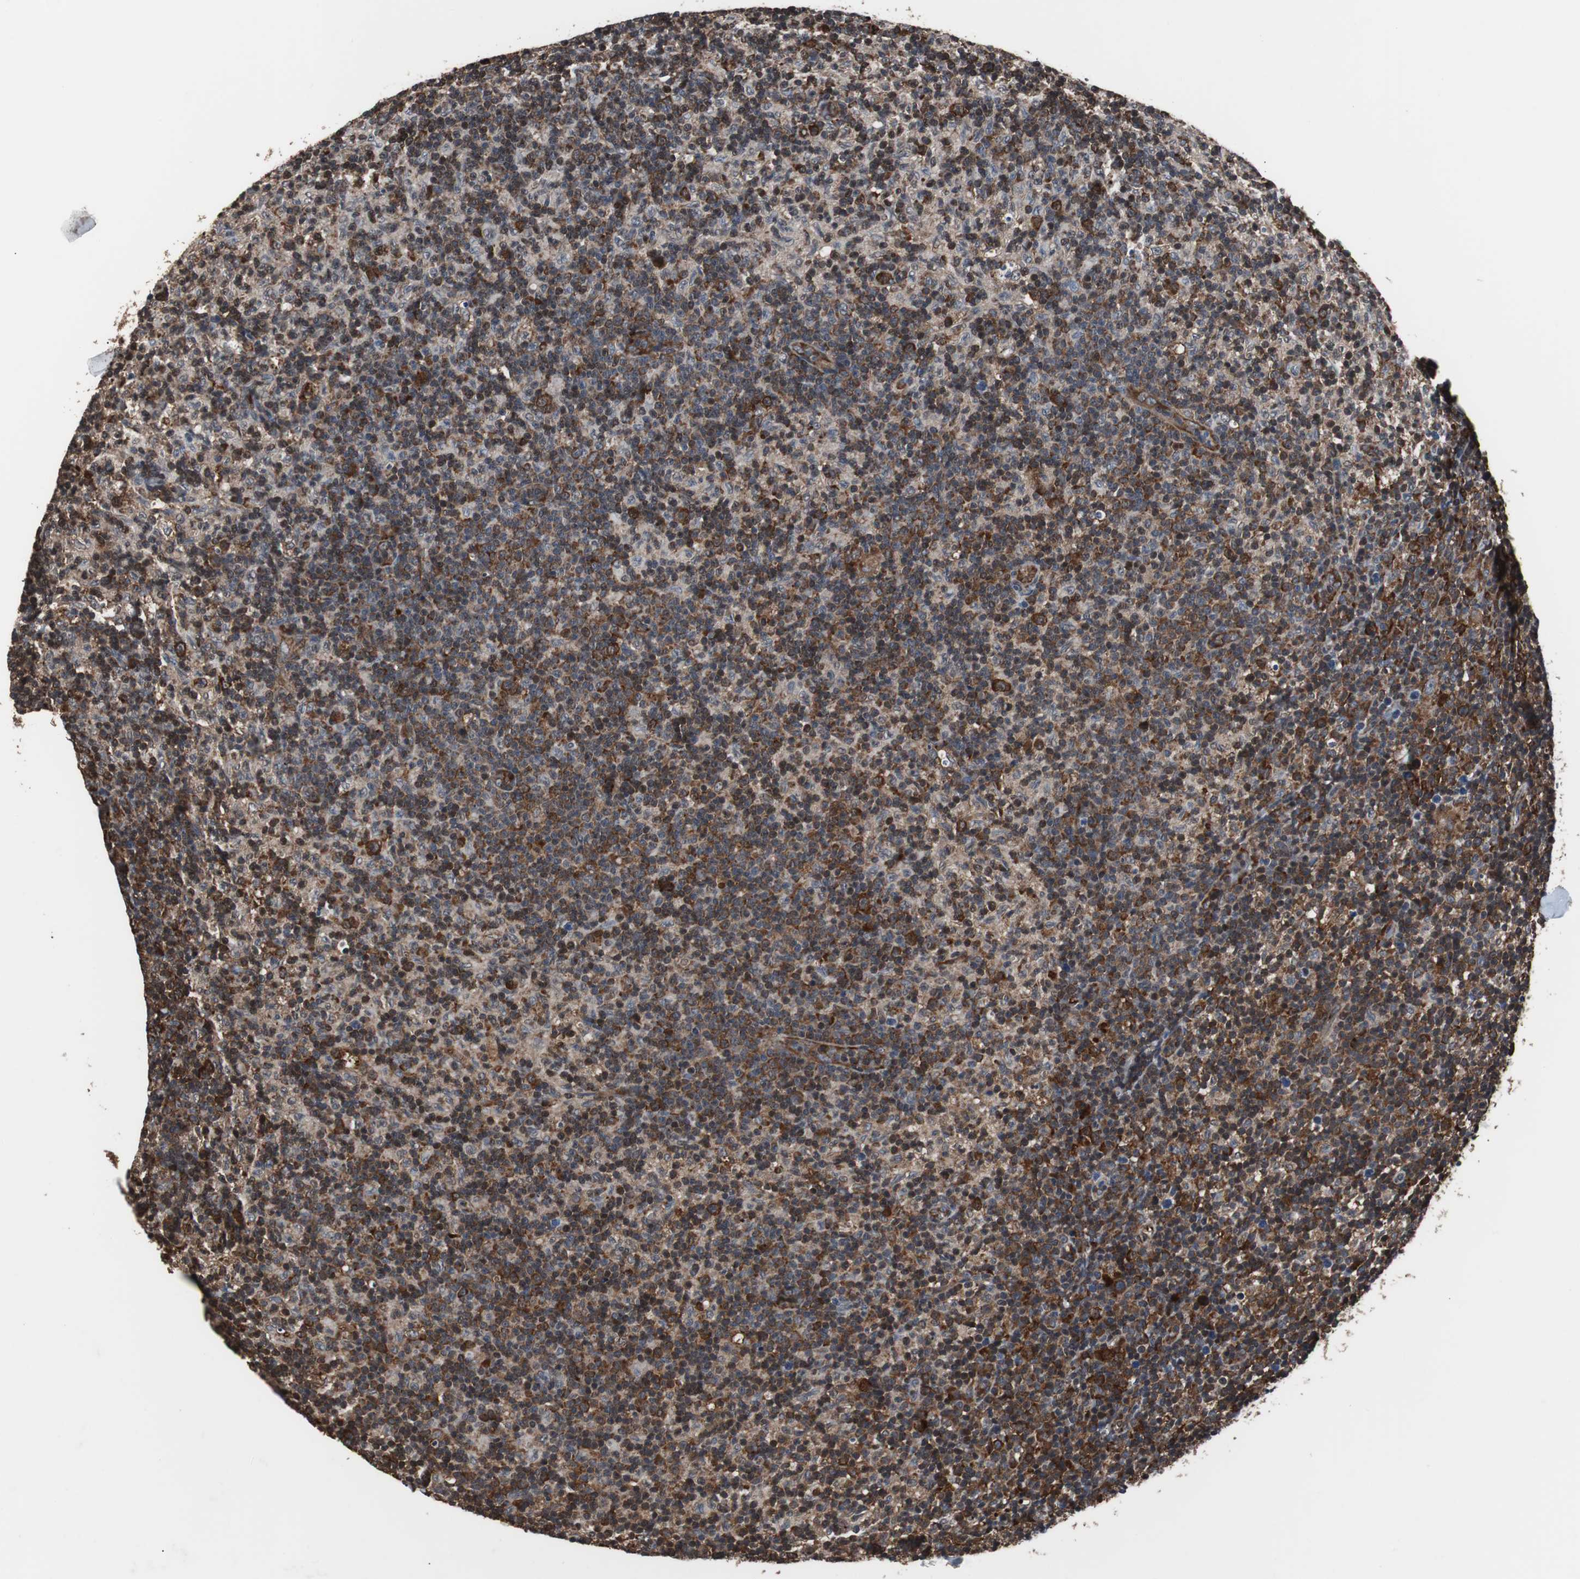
{"staining": {"intensity": "strong", "quantity": ">75%", "location": "cytoplasmic/membranous"}, "tissue": "lymph node", "cell_type": "Germinal center cells", "image_type": "normal", "snomed": [{"axis": "morphology", "description": "Normal tissue, NOS"}, {"axis": "morphology", "description": "Inflammation, NOS"}, {"axis": "topography", "description": "Lymph node"}], "caption": "High-power microscopy captured an immunohistochemistry (IHC) photomicrograph of normal lymph node, revealing strong cytoplasmic/membranous positivity in approximately >75% of germinal center cells.", "gene": "USP10", "patient": {"sex": "male", "age": 55}}